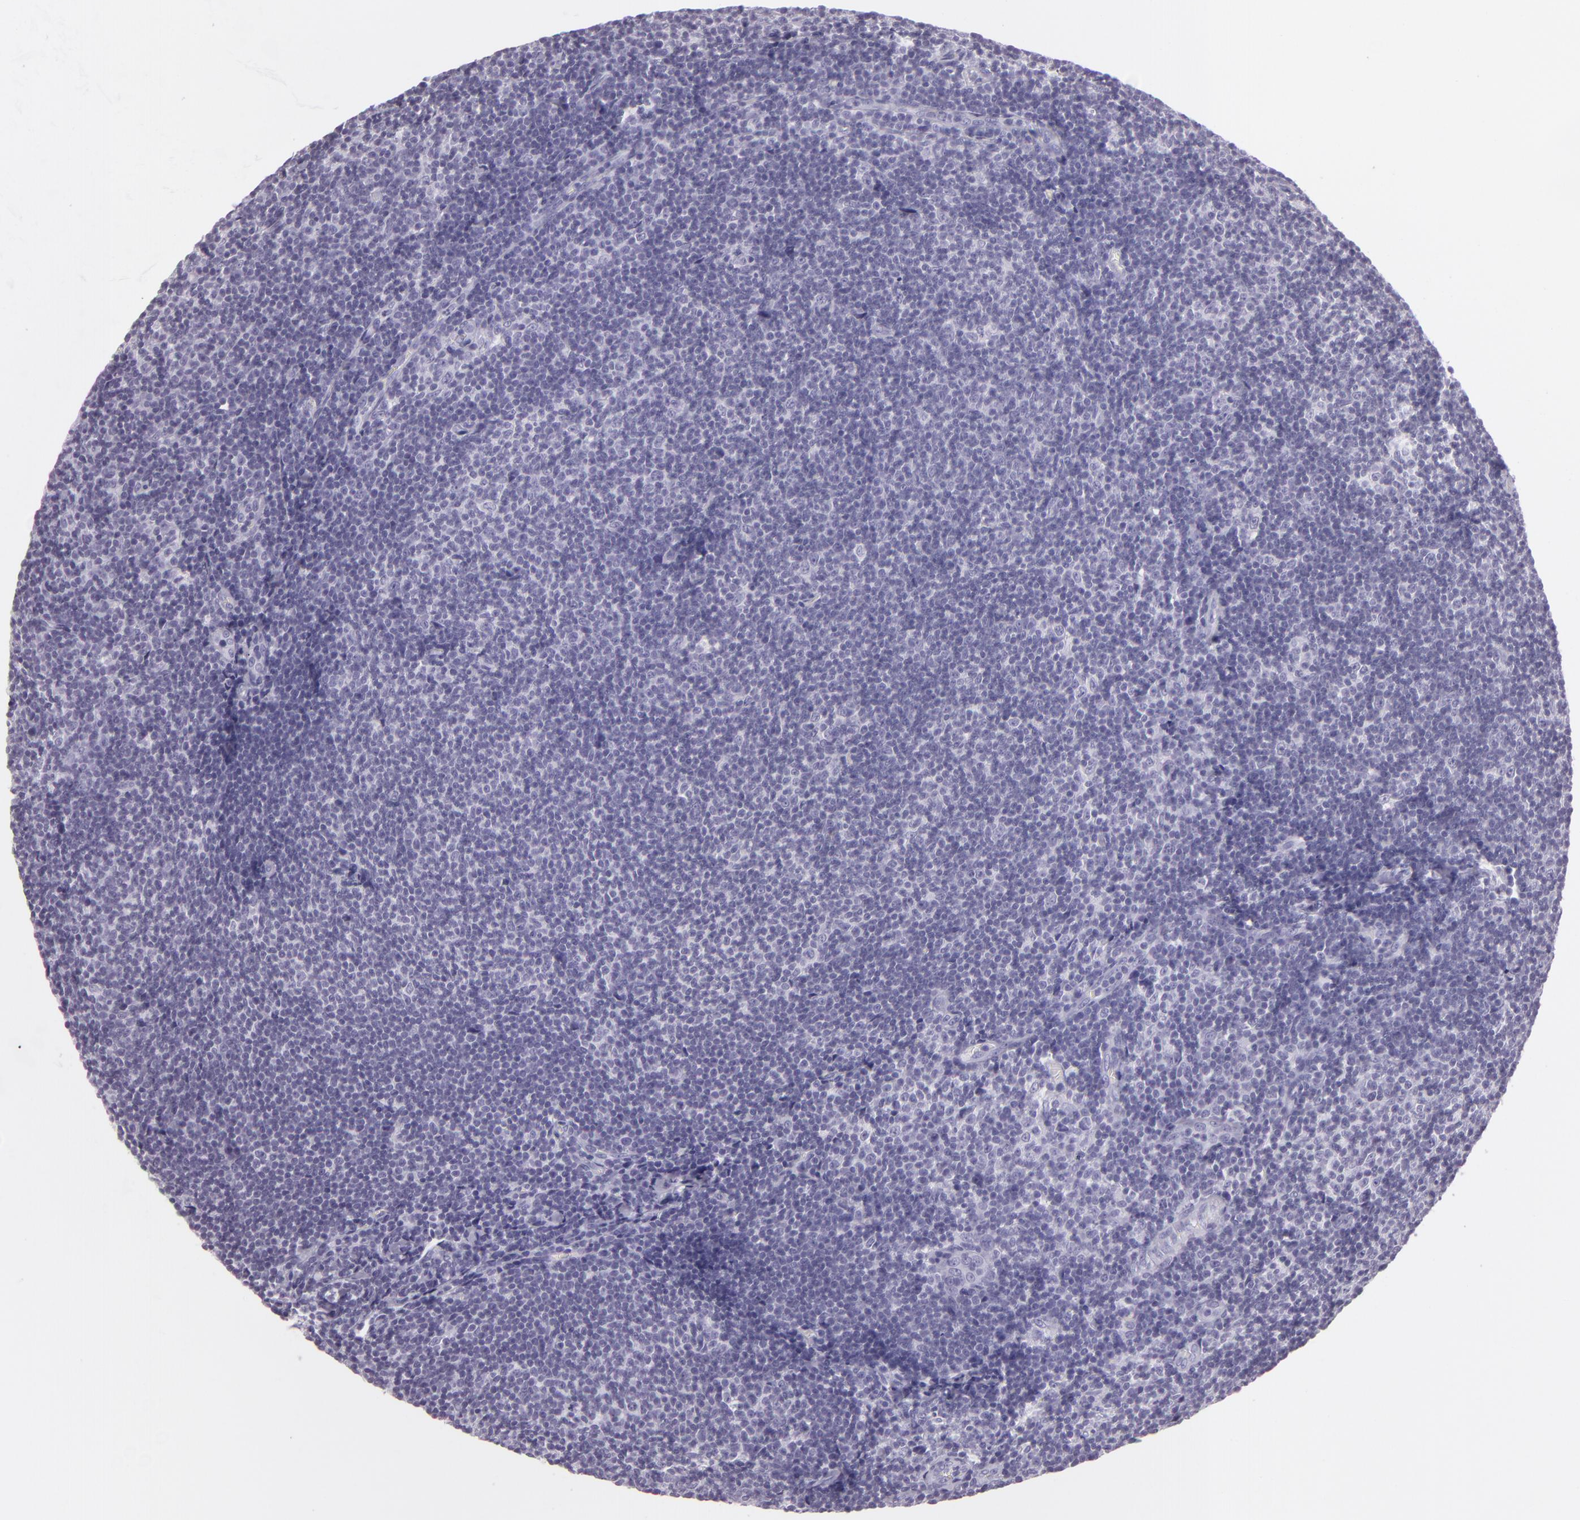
{"staining": {"intensity": "negative", "quantity": "none", "location": "none"}, "tissue": "lymphoma", "cell_type": "Tumor cells", "image_type": "cancer", "snomed": [{"axis": "morphology", "description": "Malignant lymphoma, non-Hodgkin's type, Low grade"}, {"axis": "topography", "description": "Lymph node"}], "caption": "High magnification brightfield microscopy of malignant lymphoma, non-Hodgkin's type (low-grade) stained with DAB (brown) and counterstained with hematoxylin (blue): tumor cells show no significant staining. Nuclei are stained in blue.", "gene": "MUC6", "patient": {"sex": "male", "age": 49}}